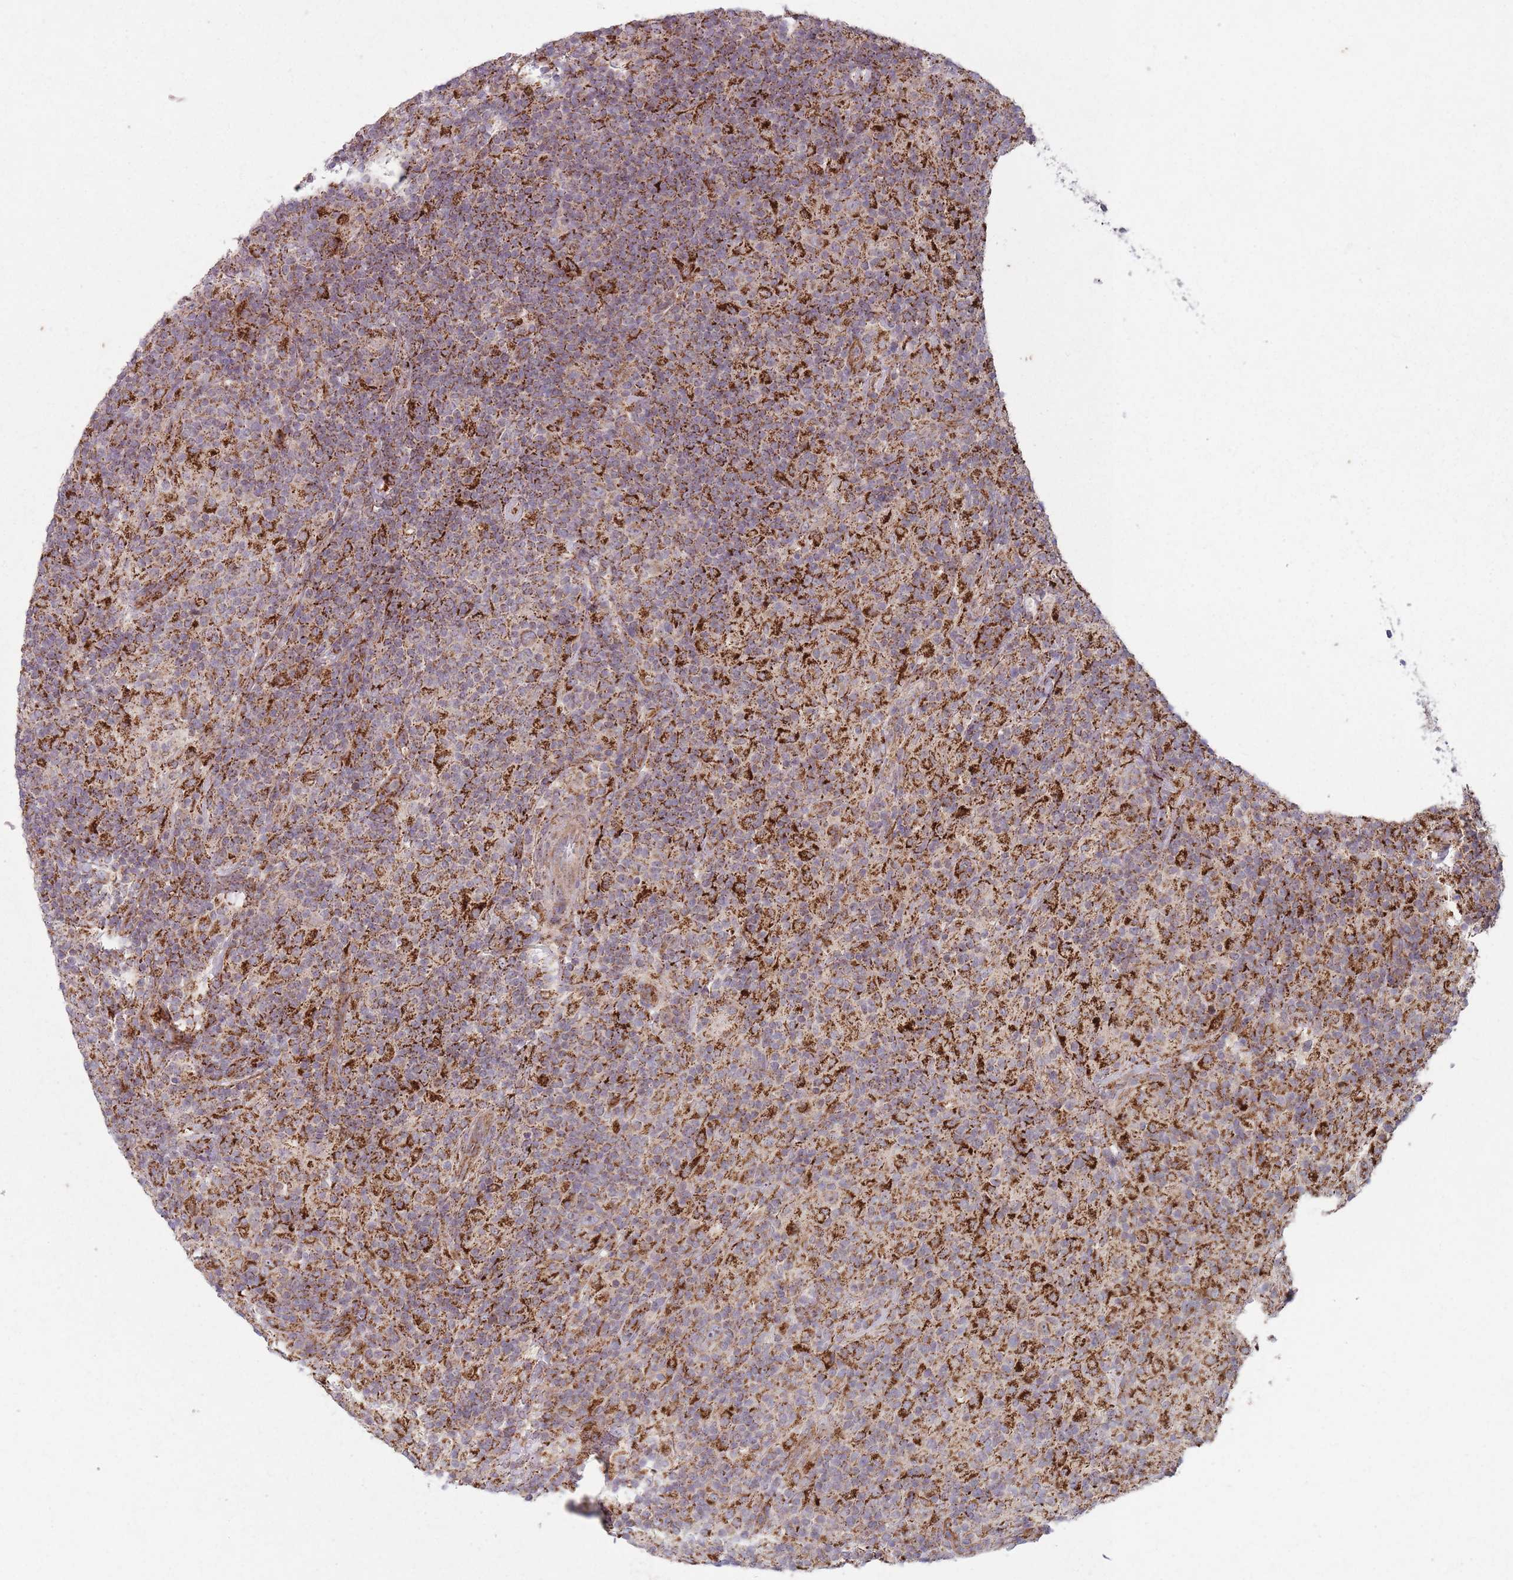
{"staining": {"intensity": "strong", "quantity": ">75%", "location": "cytoplasmic/membranous"}, "tissue": "lymphoma", "cell_type": "Tumor cells", "image_type": "cancer", "snomed": [{"axis": "morphology", "description": "Hodgkin's disease, NOS"}, {"axis": "topography", "description": "Lymph node"}], "caption": "High-power microscopy captured an IHC photomicrograph of lymphoma, revealing strong cytoplasmic/membranous staining in about >75% of tumor cells.", "gene": "OR10Q1", "patient": {"sex": "male", "age": 70}}